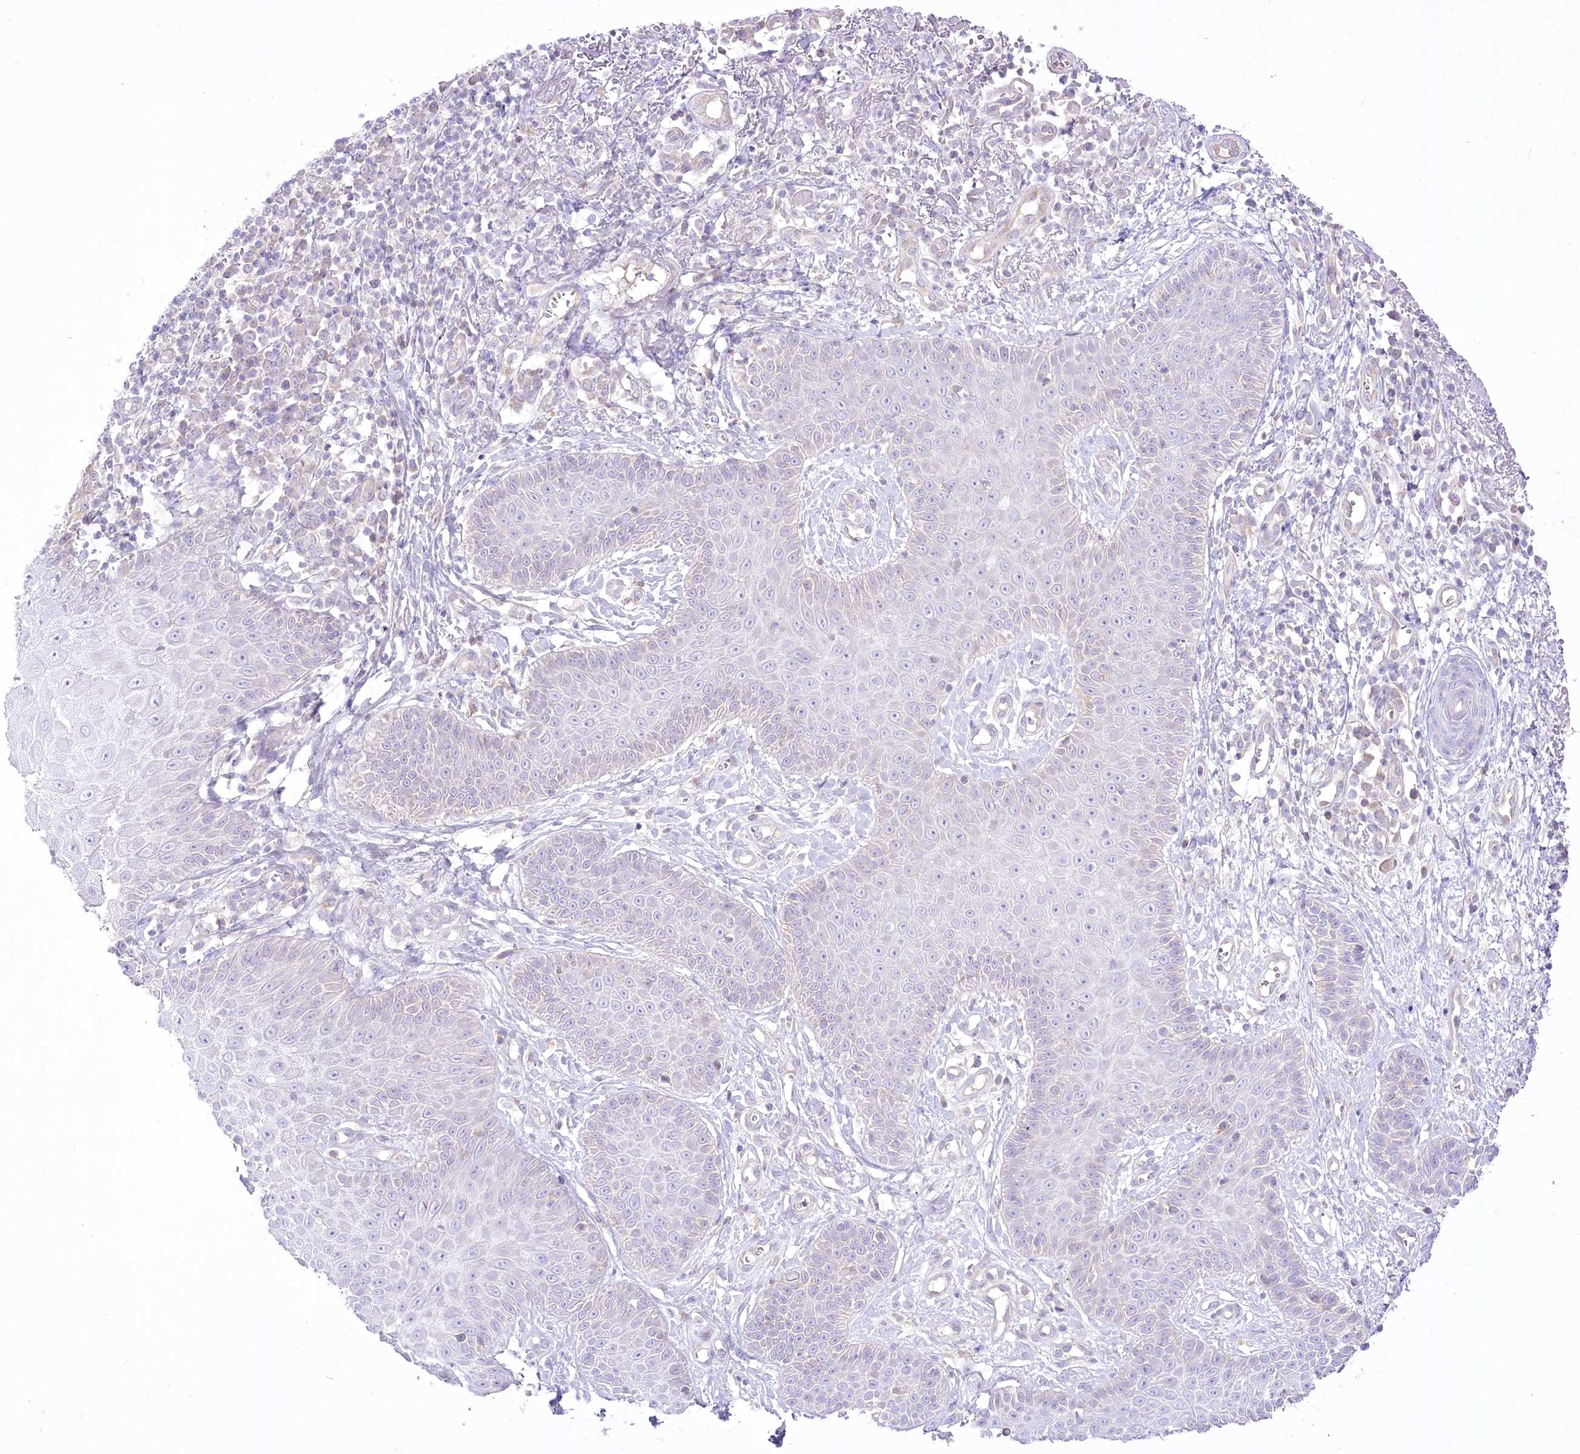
{"staining": {"intensity": "negative", "quantity": "none", "location": "none"}, "tissue": "melanoma", "cell_type": "Tumor cells", "image_type": "cancer", "snomed": [{"axis": "morphology", "description": "Malignant melanoma, NOS"}, {"axis": "topography", "description": "Skin"}], "caption": "The micrograph displays no significant expression in tumor cells of malignant melanoma.", "gene": "HELT", "patient": {"sex": "male", "age": 73}}